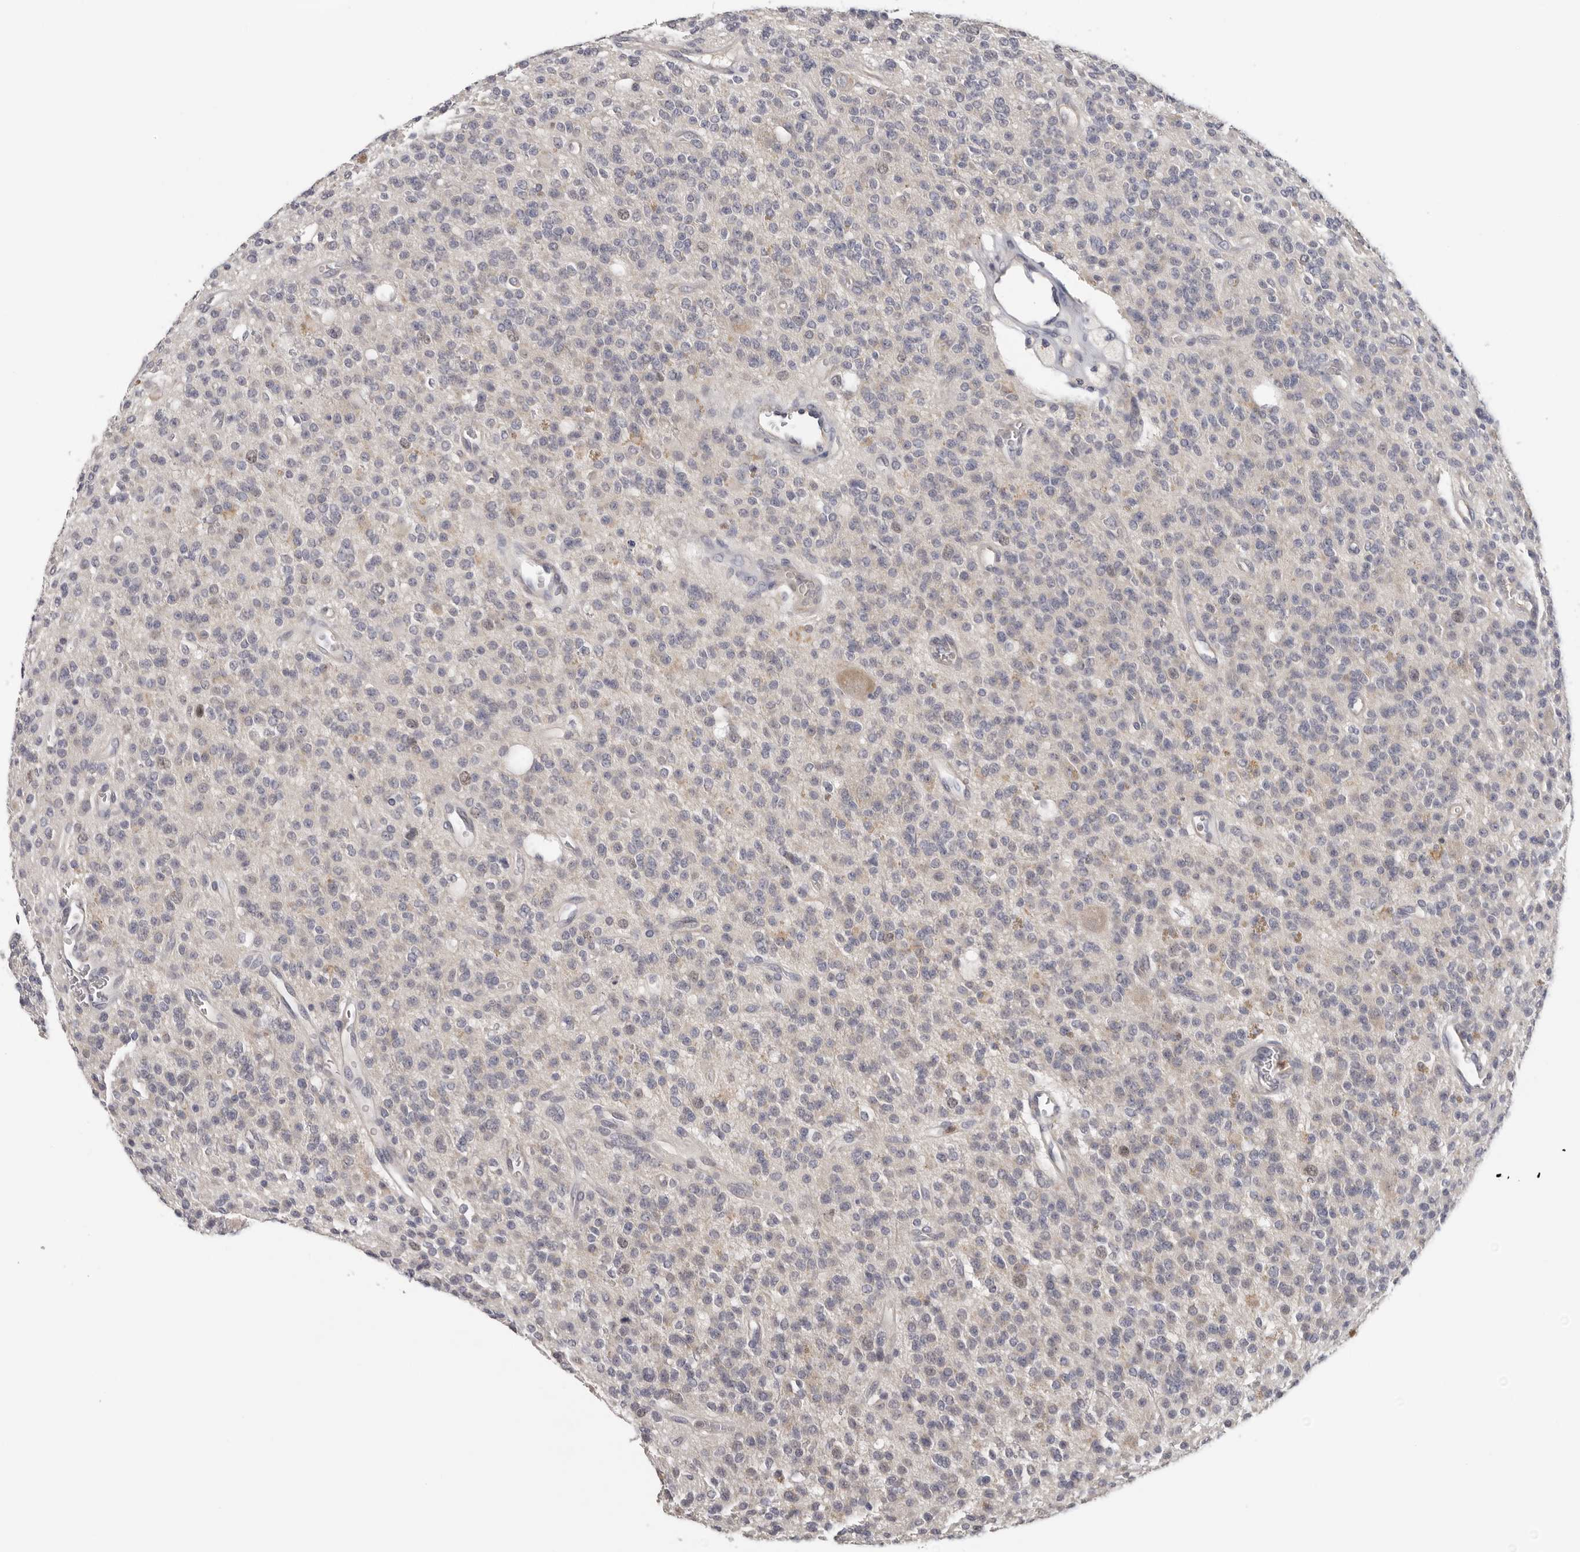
{"staining": {"intensity": "negative", "quantity": "none", "location": "none"}, "tissue": "glioma", "cell_type": "Tumor cells", "image_type": "cancer", "snomed": [{"axis": "morphology", "description": "Glioma, malignant, High grade"}, {"axis": "topography", "description": "Brain"}], "caption": "This histopathology image is of malignant glioma (high-grade) stained with IHC to label a protein in brown with the nuclei are counter-stained blue. There is no staining in tumor cells.", "gene": "KIF2B", "patient": {"sex": "male", "age": 34}}